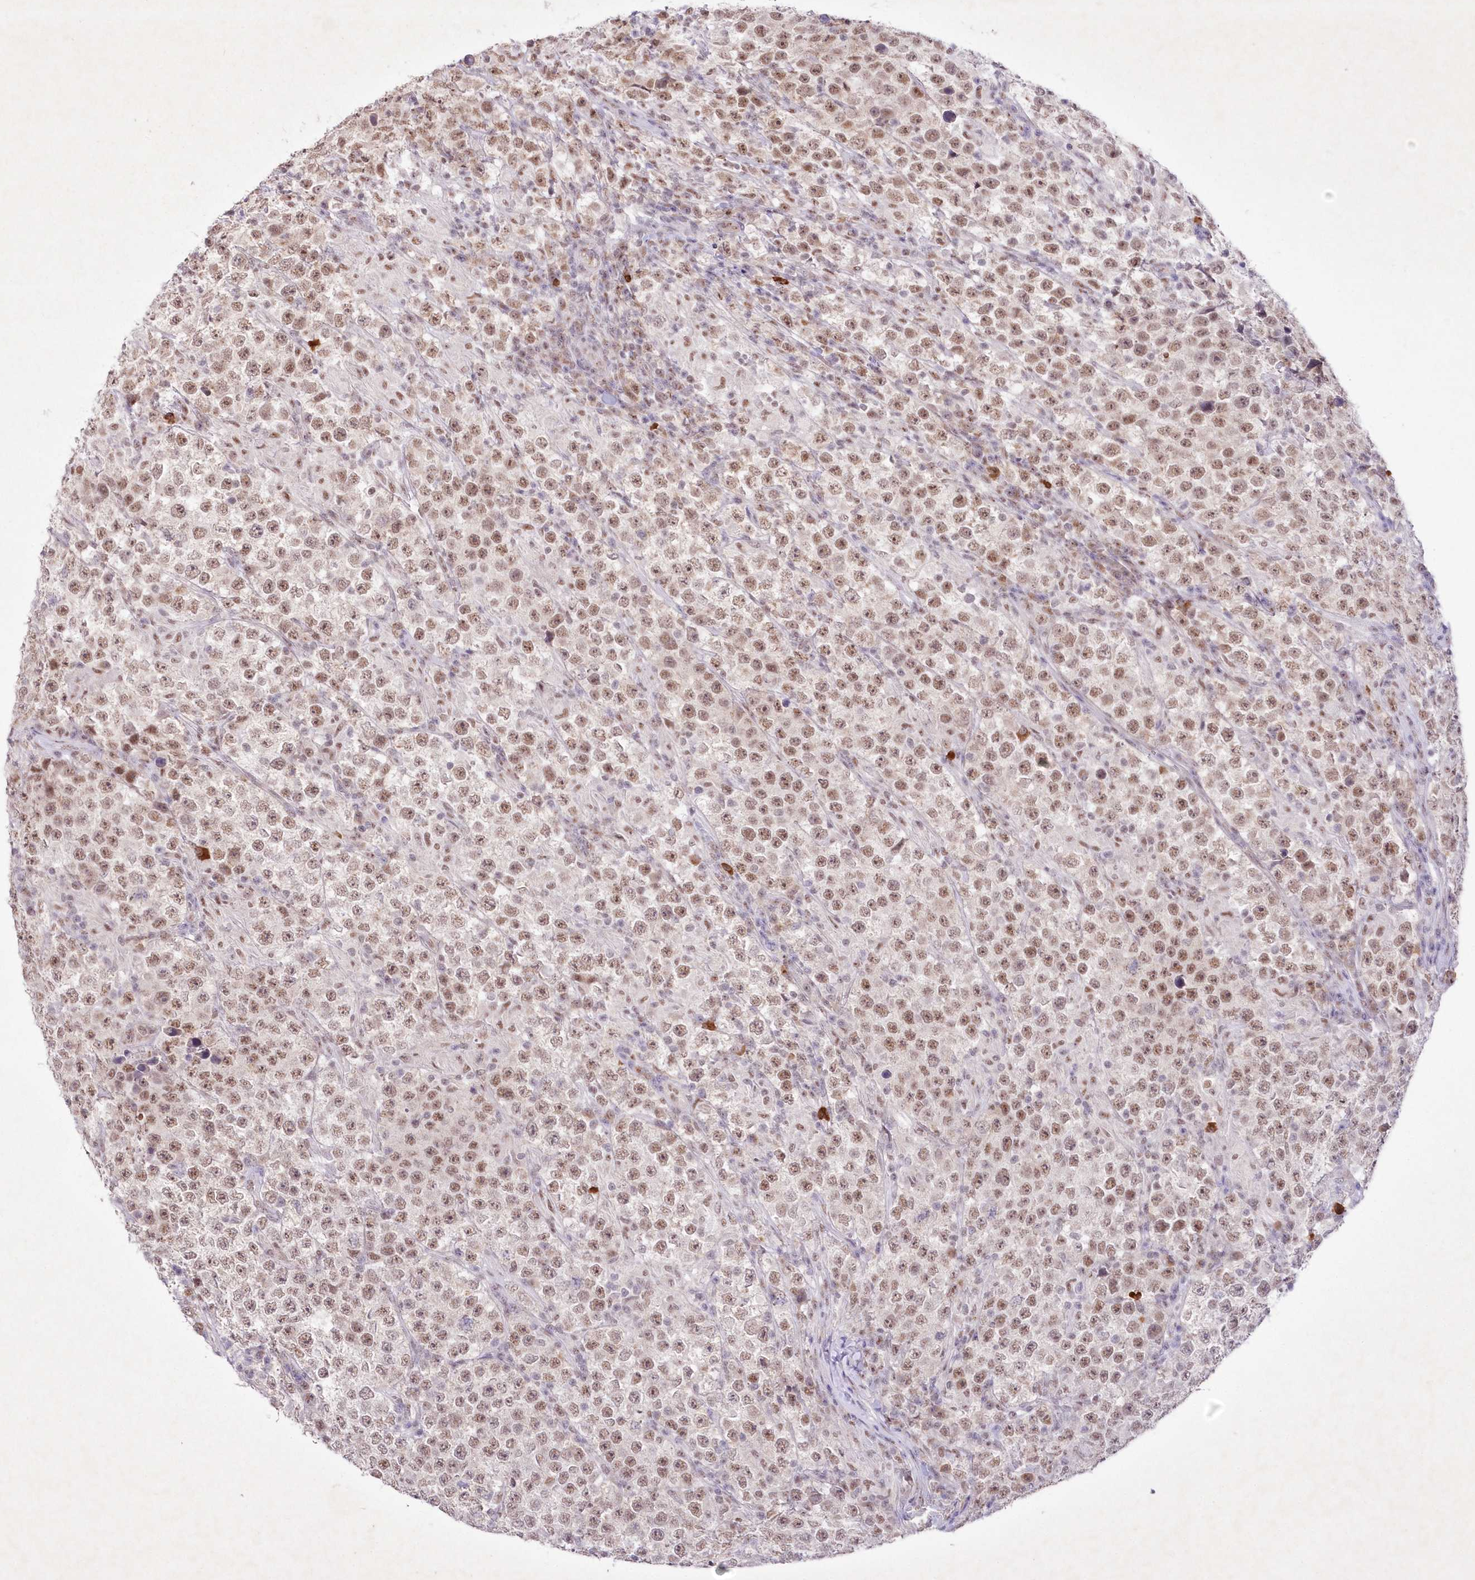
{"staining": {"intensity": "moderate", "quantity": ">75%", "location": "nuclear"}, "tissue": "testis cancer", "cell_type": "Tumor cells", "image_type": "cancer", "snomed": [{"axis": "morphology", "description": "Normal tissue, NOS"}, {"axis": "morphology", "description": "Urothelial carcinoma, High grade"}, {"axis": "morphology", "description": "Seminoma, NOS"}, {"axis": "morphology", "description": "Carcinoma, Embryonal, NOS"}, {"axis": "topography", "description": "Urinary bladder"}, {"axis": "topography", "description": "Testis"}], "caption": "A medium amount of moderate nuclear expression is seen in approximately >75% of tumor cells in testis cancer (urothelial carcinoma (high-grade)) tissue.", "gene": "RBM27", "patient": {"sex": "male", "age": 41}}